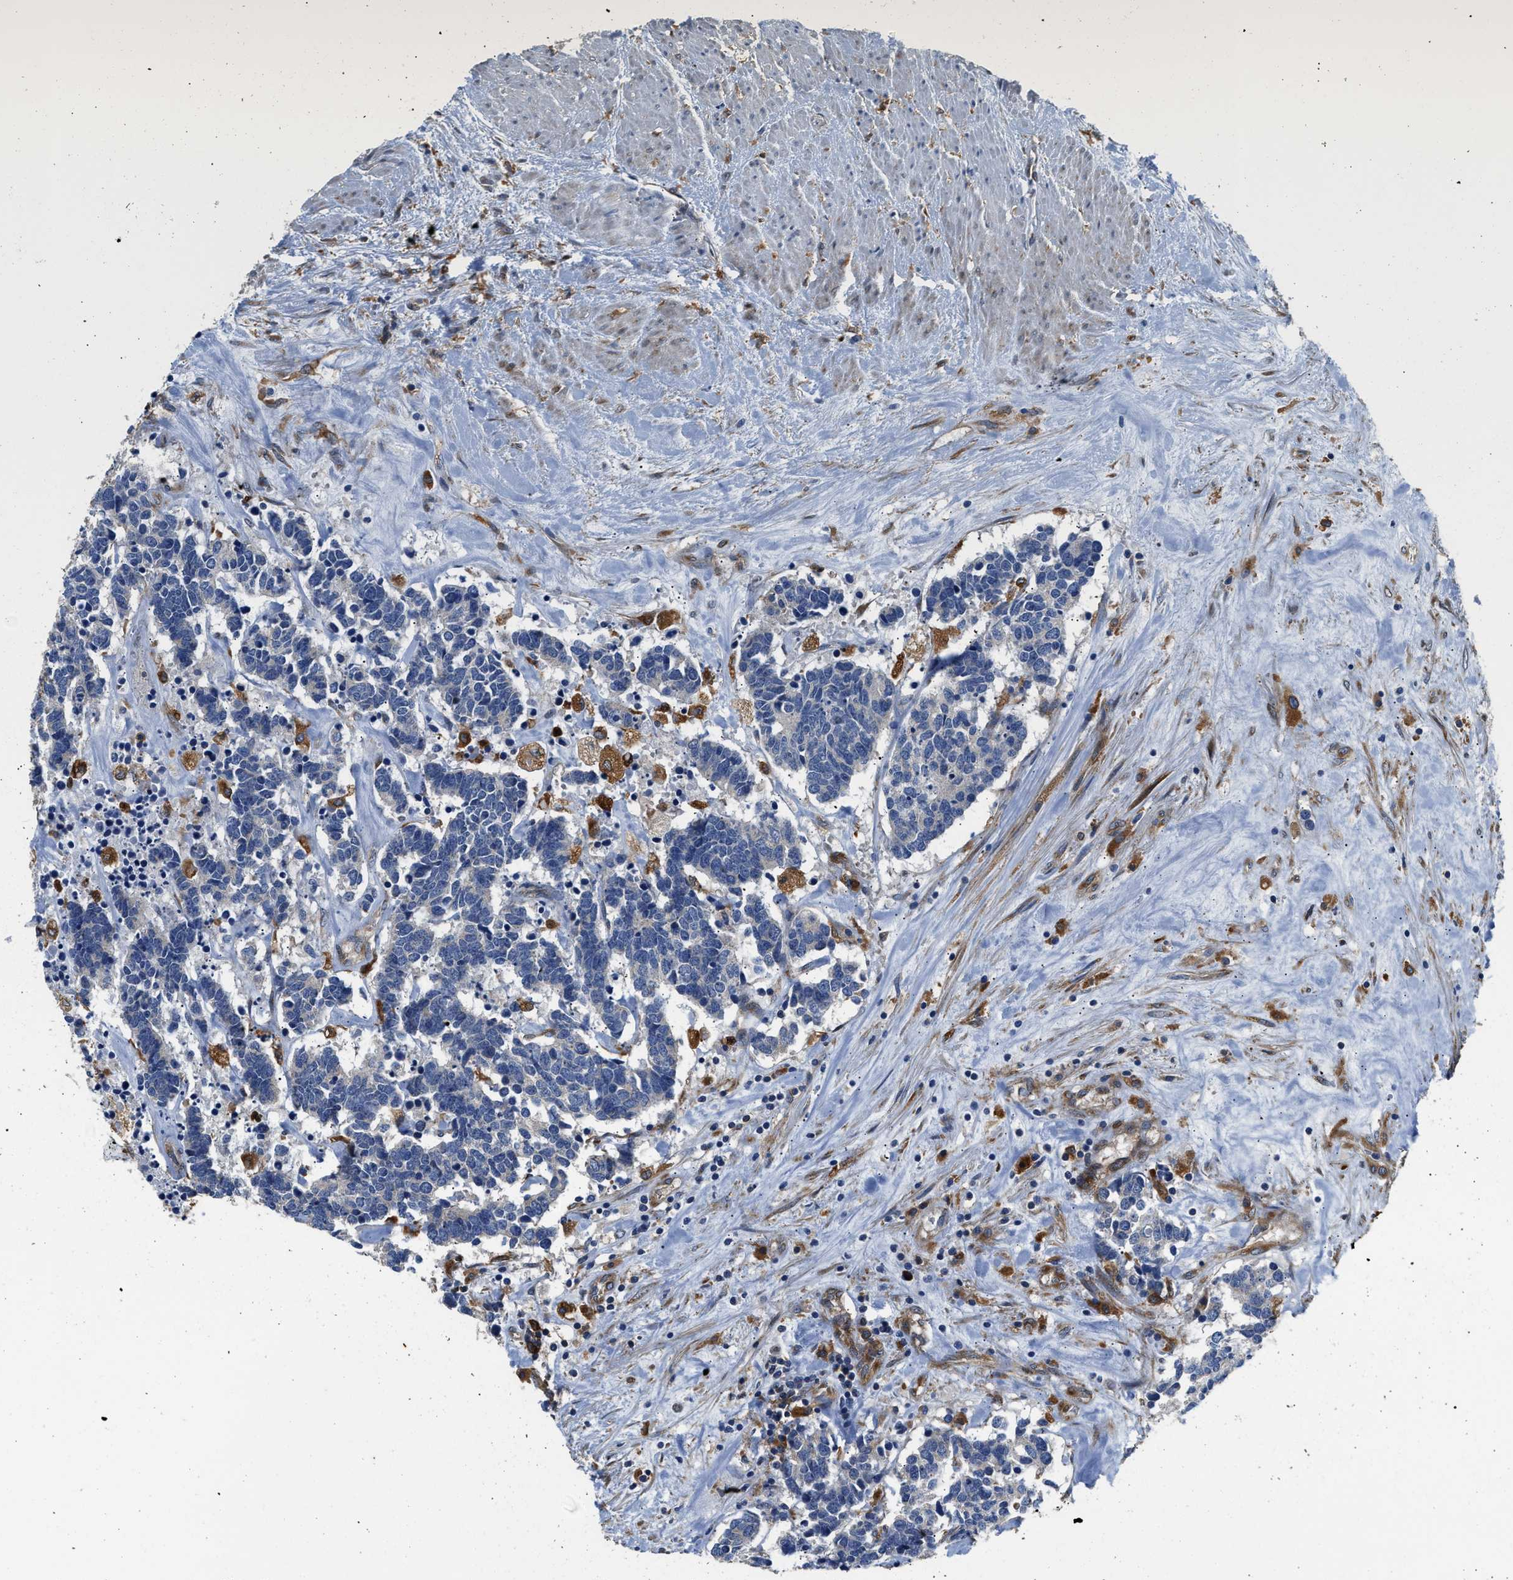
{"staining": {"intensity": "negative", "quantity": "none", "location": "none"}, "tissue": "carcinoid", "cell_type": "Tumor cells", "image_type": "cancer", "snomed": [{"axis": "morphology", "description": "Carcinoma, NOS"}, {"axis": "morphology", "description": "Carcinoid, malignant, NOS"}, {"axis": "topography", "description": "Urinary bladder"}], "caption": "Human carcinoid stained for a protein using IHC shows no expression in tumor cells.", "gene": "RAB31", "patient": {"sex": "male", "age": 57}}